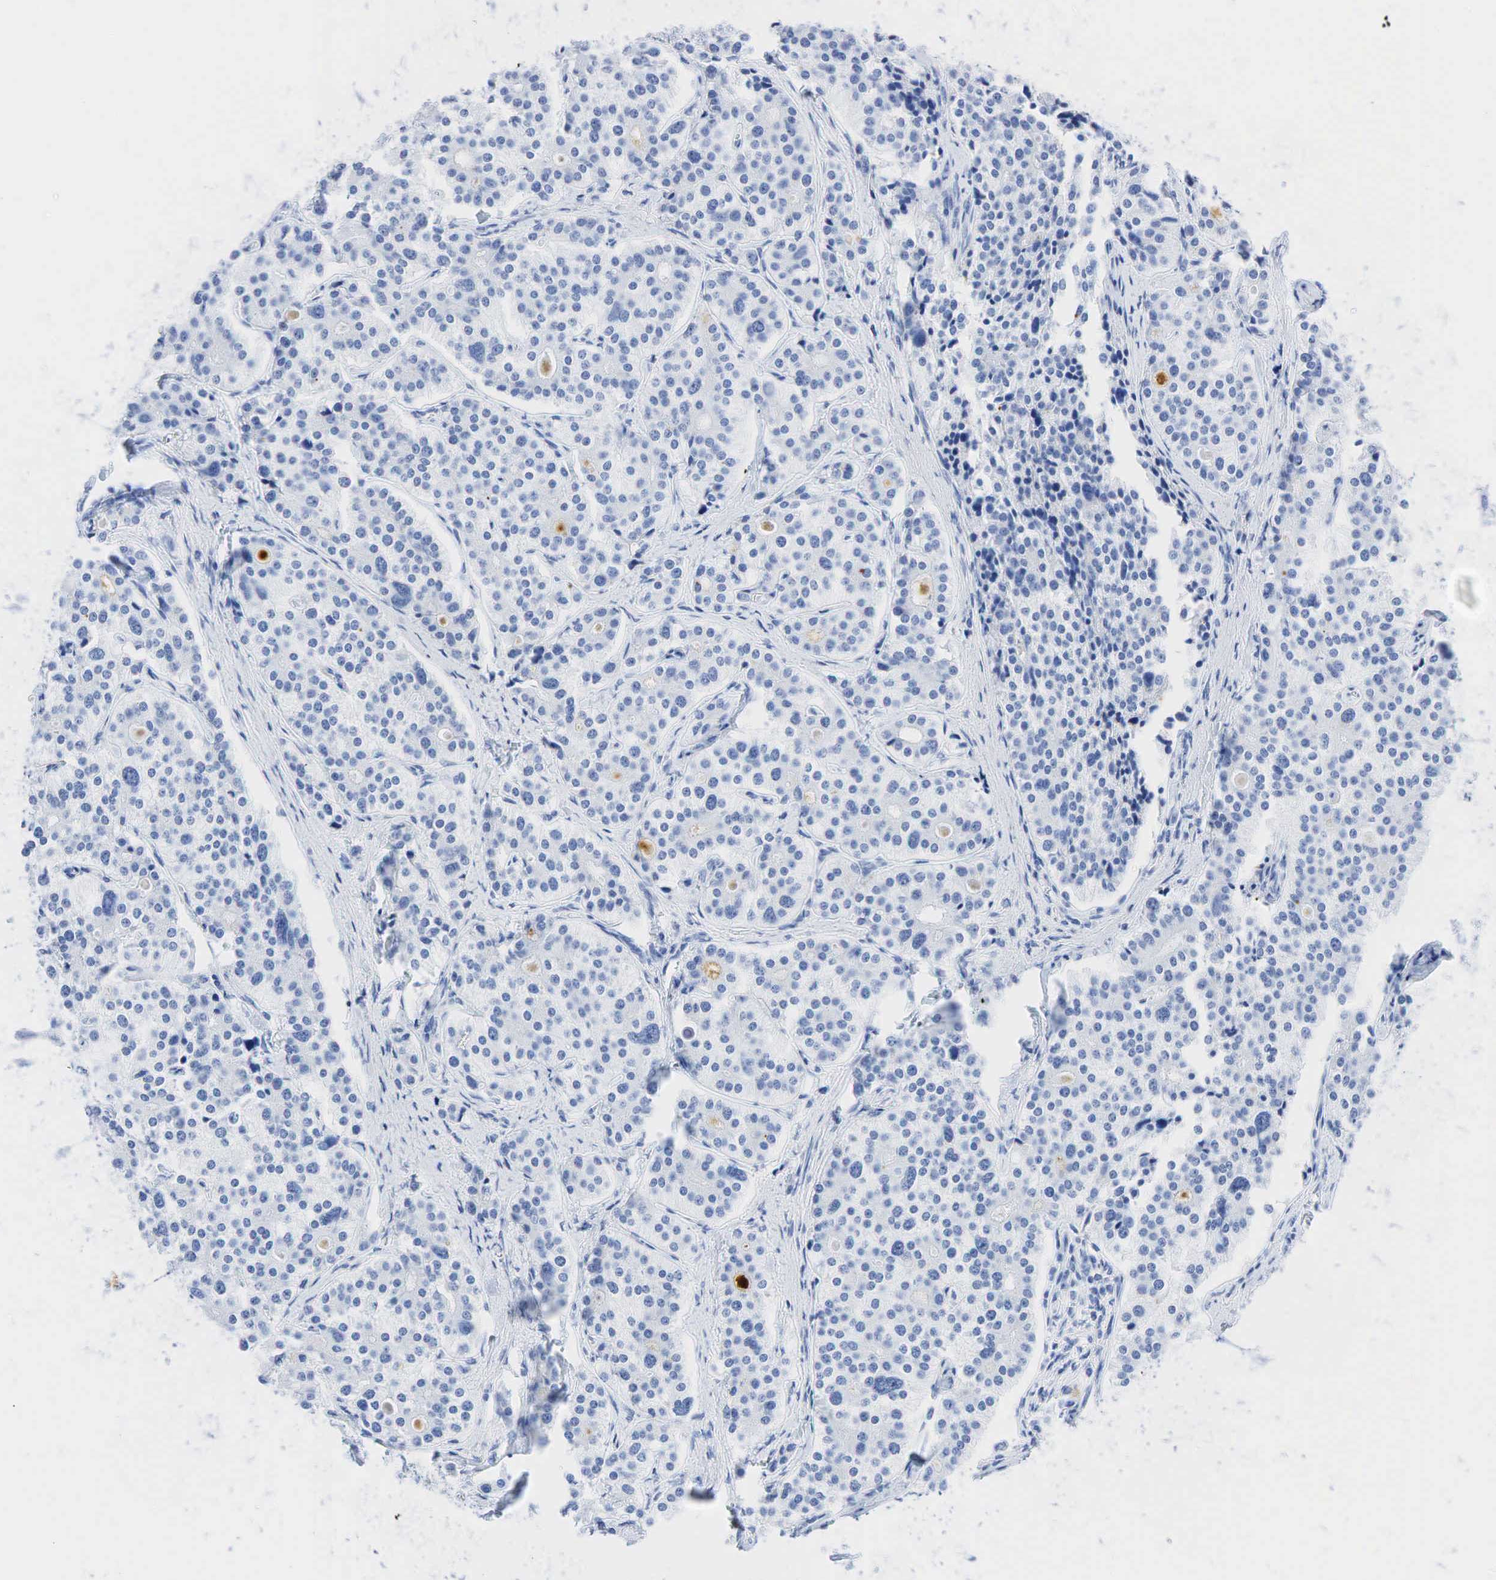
{"staining": {"intensity": "weak", "quantity": "<25%", "location": "nuclear"}, "tissue": "carcinoid", "cell_type": "Tumor cells", "image_type": "cancer", "snomed": [{"axis": "morphology", "description": "Carcinoid, malignant, NOS"}, {"axis": "topography", "description": "Small intestine"}], "caption": "An immunohistochemistry micrograph of carcinoid is shown. There is no staining in tumor cells of carcinoid.", "gene": "INHA", "patient": {"sex": "male", "age": 63}}